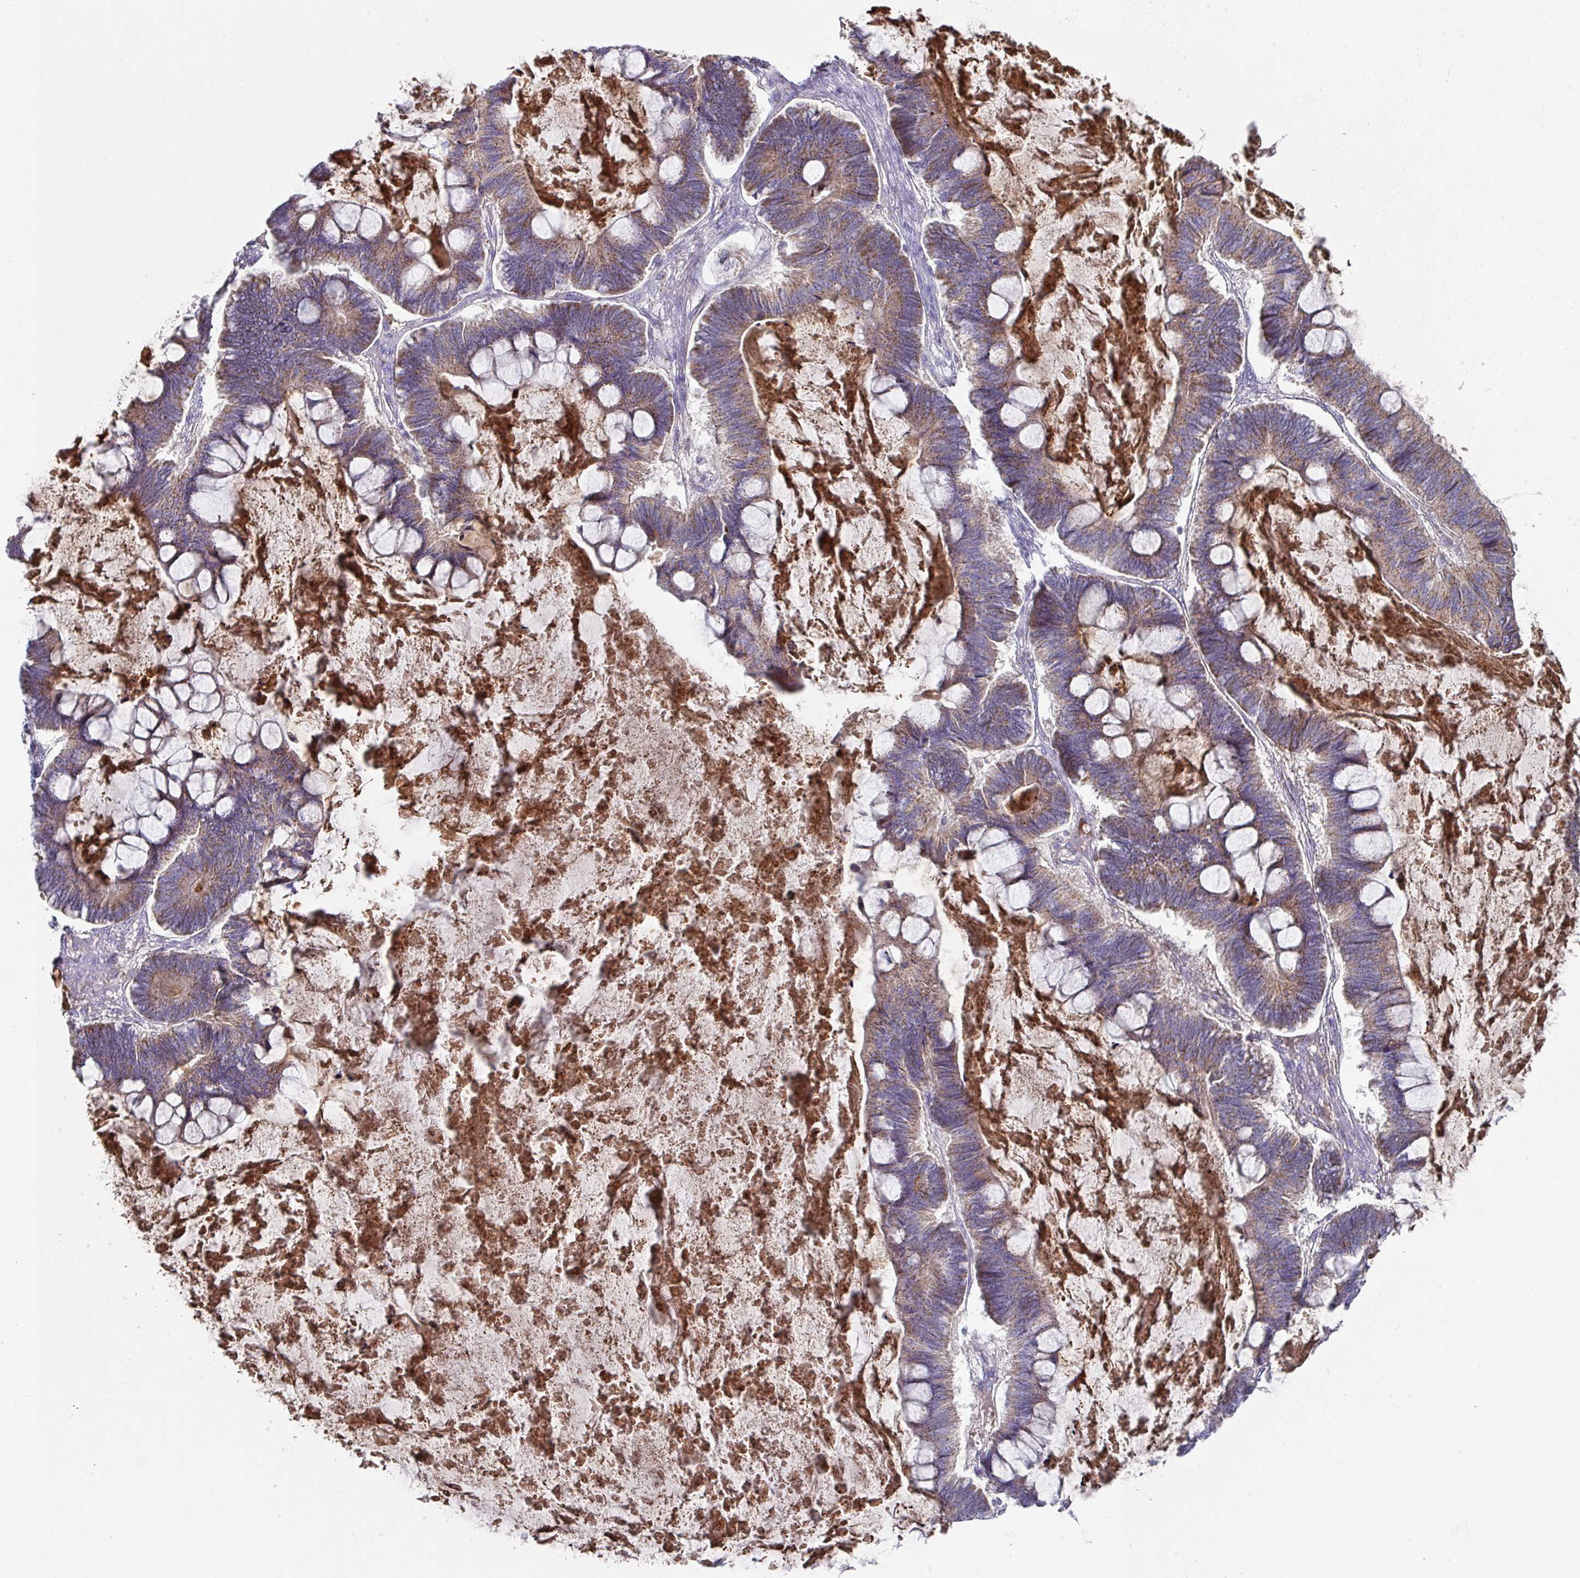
{"staining": {"intensity": "moderate", "quantity": ">75%", "location": "cytoplasmic/membranous"}, "tissue": "ovarian cancer", "cell_type": "Tumor cells", "image_type": "cancer", "snomed": [{"axis": "morphology", "description": "Cystadenocarcinoma, mucinous, NOS"}, {"axis": "topography", "description": "Ovary"}], "caption": "Brown immunohistochemical staining in mucinous cystadenocarcinoma (ovarian) exhibits moderate cytoplasmic/membranous positivity in approximately >75% of tumor cells.", "gene": "IL4R", "patient": {"sex": "female", "age": 61}}